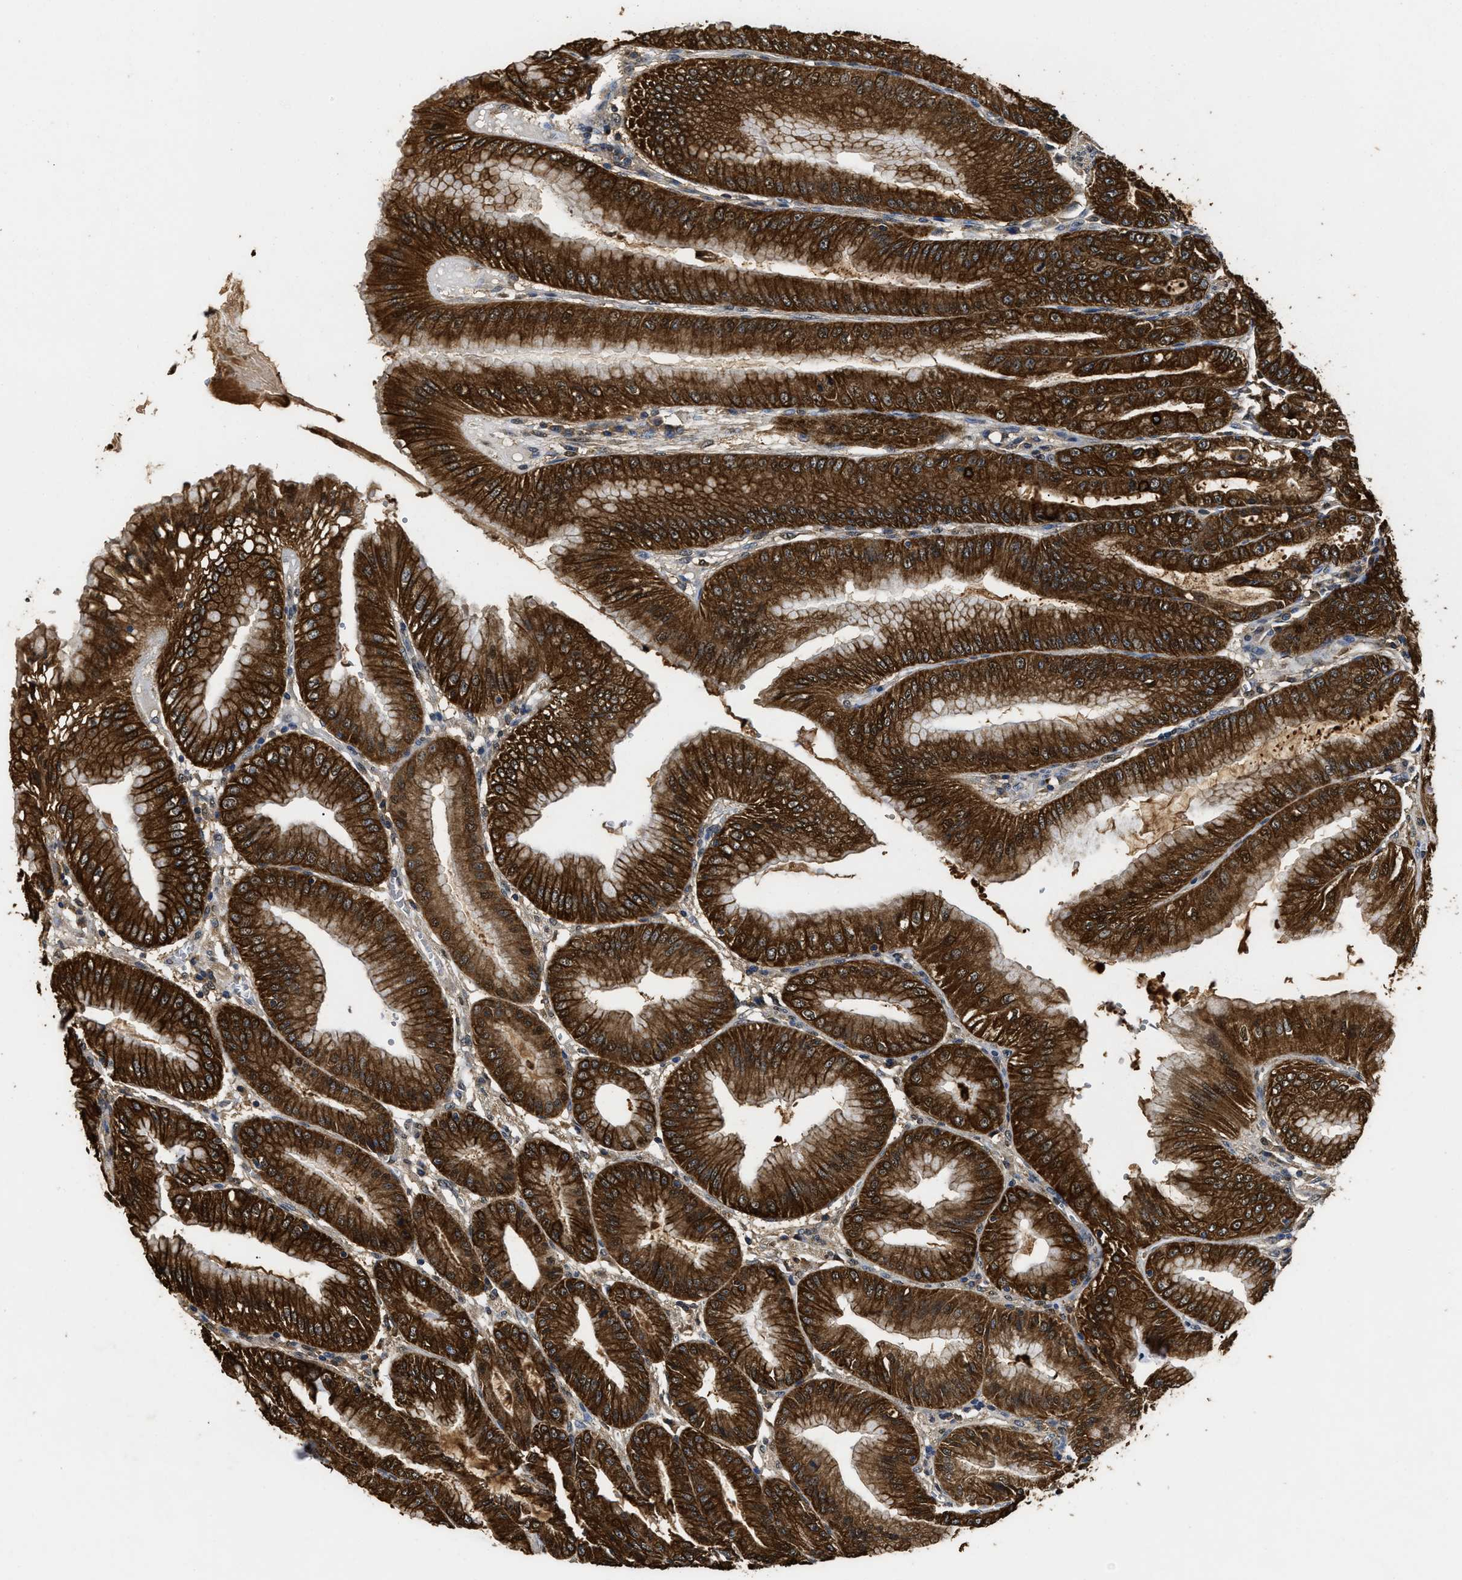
{"staining": {"intensity": "strong", "quantity": ">75%", "location": "cytoplasmic/membranous"}, "tissue": "stomach", "cell_type": "Glandular cells", "image_type": "normal", "snomed": [{"axis": "morphology", "description": "Normal tissue, NOS"}, {"axis": "topography", "description": "Stomach, lower"}], "caption": "The histopathology image demonstrates a brown stain indicating the presence of a protein in the cytoplasmic/membranous of glandular cells in stomach.", "gene": "CTNNA1", "patient": {"sex": "male", "age": 71}}